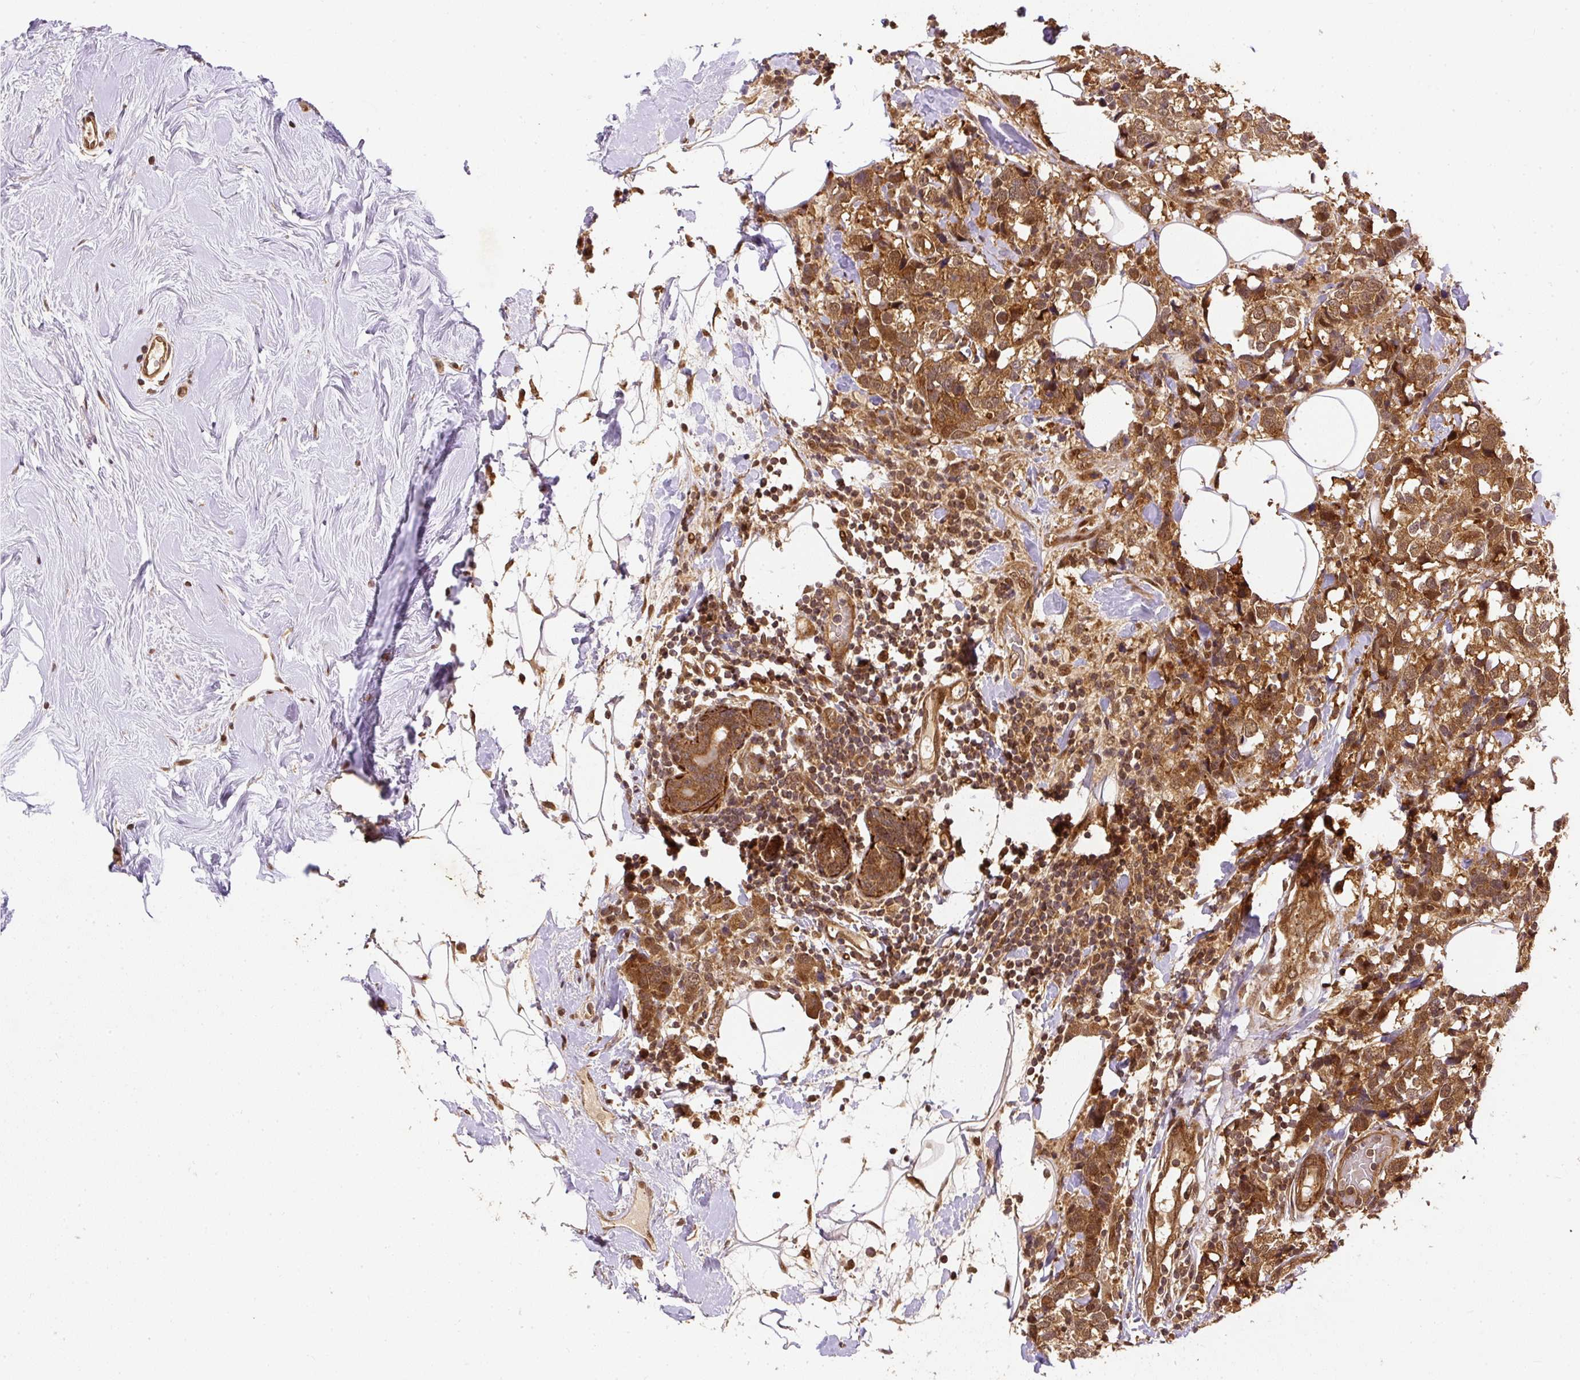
{"staining": {"intensity": "moderate", "quantity": ">75%", "location": "cytoplasmic/membranous,nuclear"}, "tissue": "breast cancer", "cell_type": "Tumor cells", "image_type": "cancer", "snomed": [{"axis": "morphology", "description": "Lobular carcinoma"}, {"axis": "topography", "description": "Breast"}], "caption": "IHC image of neoplastic tissue: breast lobular carcinoma stained using IHC reveals medium levels of moderate protein expression localized specifically in the cytoplasmic/membranous and nuclear of tumor cells, appearing as a cytoplasmic/membranous and nuclear brown color.", "gene": "PSMD1", "patient": {"sex": "female", "age": 59}}